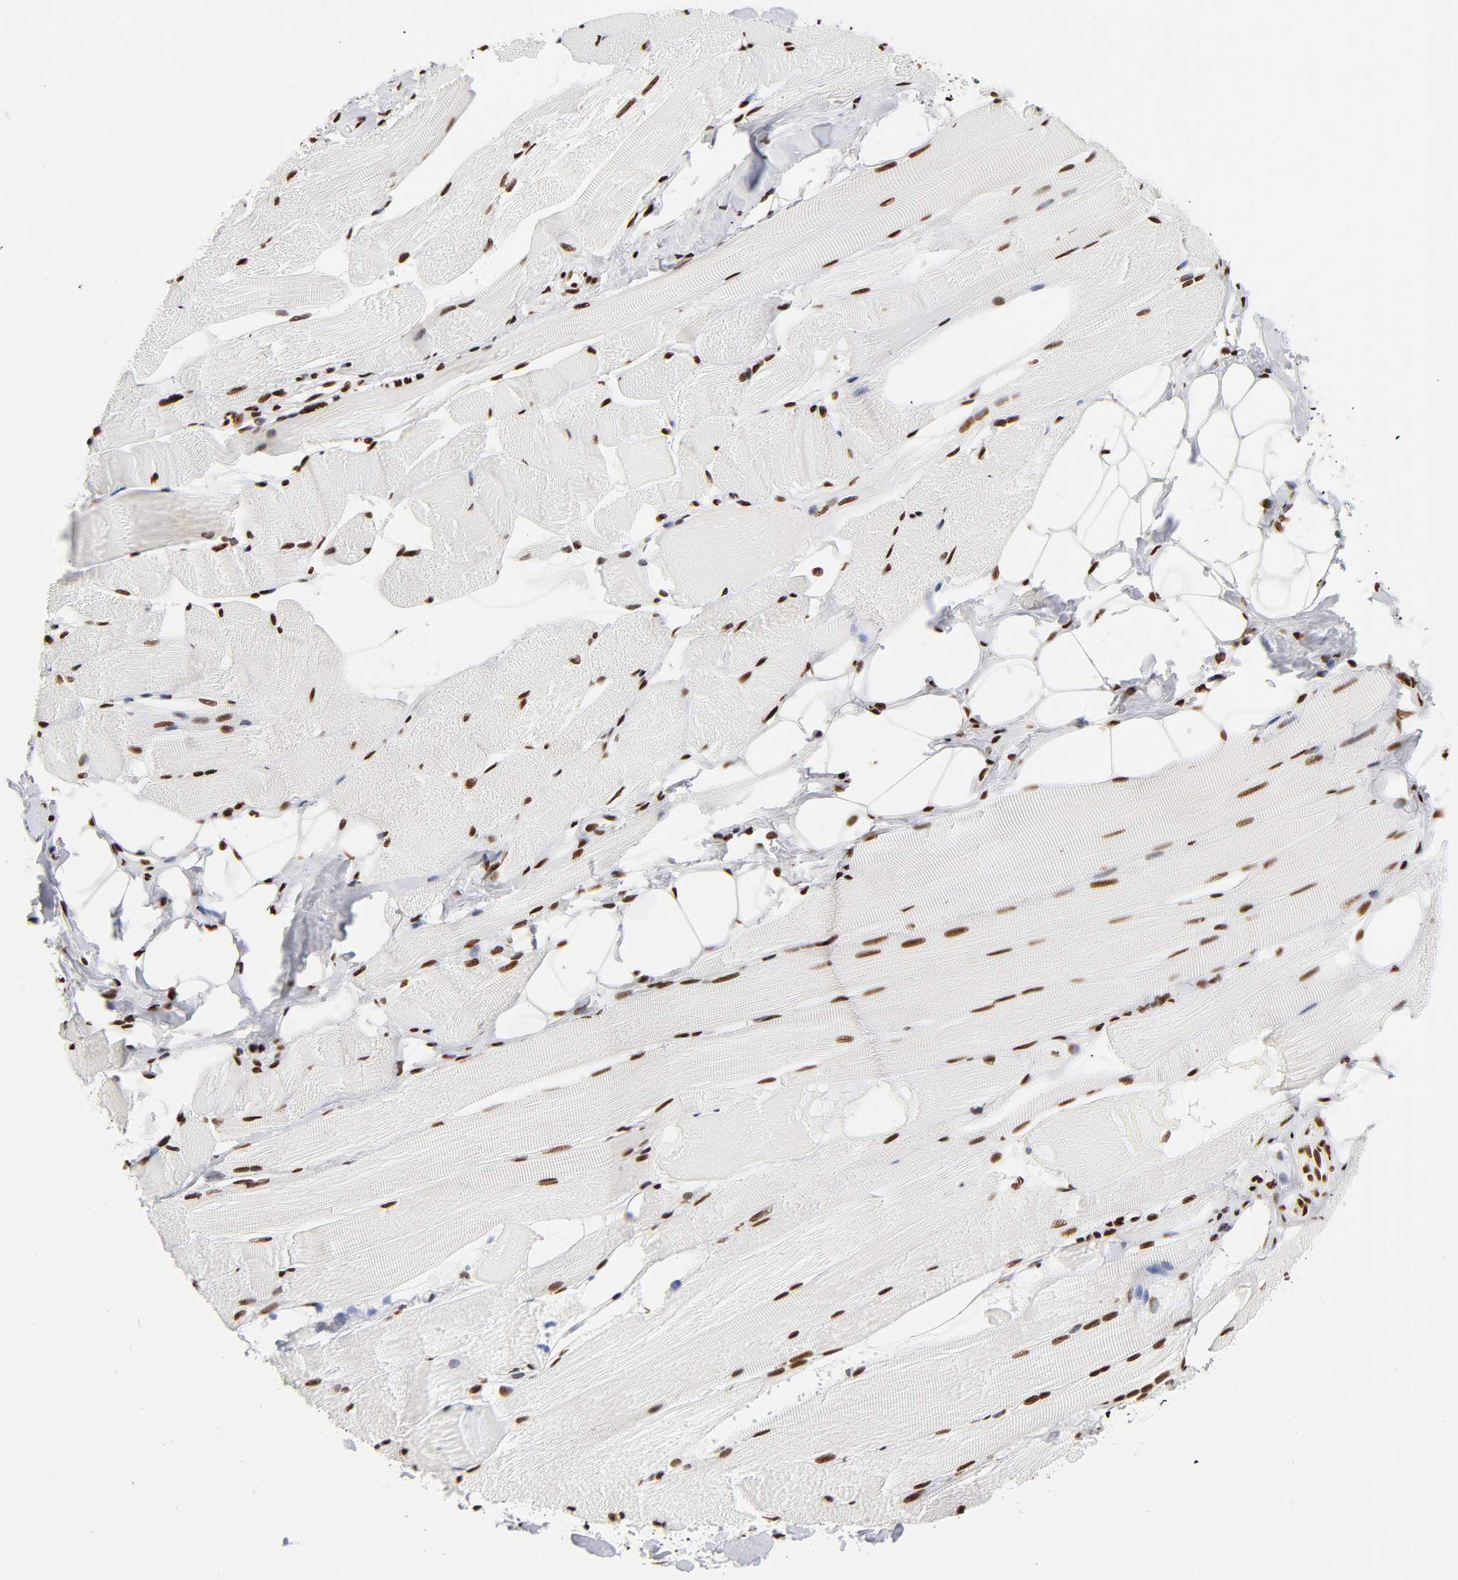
{"staining": {"intensity": "strong", "quantity": ">75%", "location": "nuclear"}, "tissue": "skeletal muscle", "cell_type": "Myocytes", "image_type": "normal", "snomed": [{"axis": "morphology", "description": "Normal tissue, NOS"}, {"axis": "topography", "description": "Skeletal muscle"}, {"axis": "topography", "description": "Peripheral nerve tissue"}], "caption": "This micrograph shows unremarkable skeletal muscle stained with IHC to label a protein in brown. The nuclear of myocytes show strong positivity for the protein. Nuclei are counter-stained blue.", "gene": "XRCC6", "patient": {"sex": "female", "age": 84}}